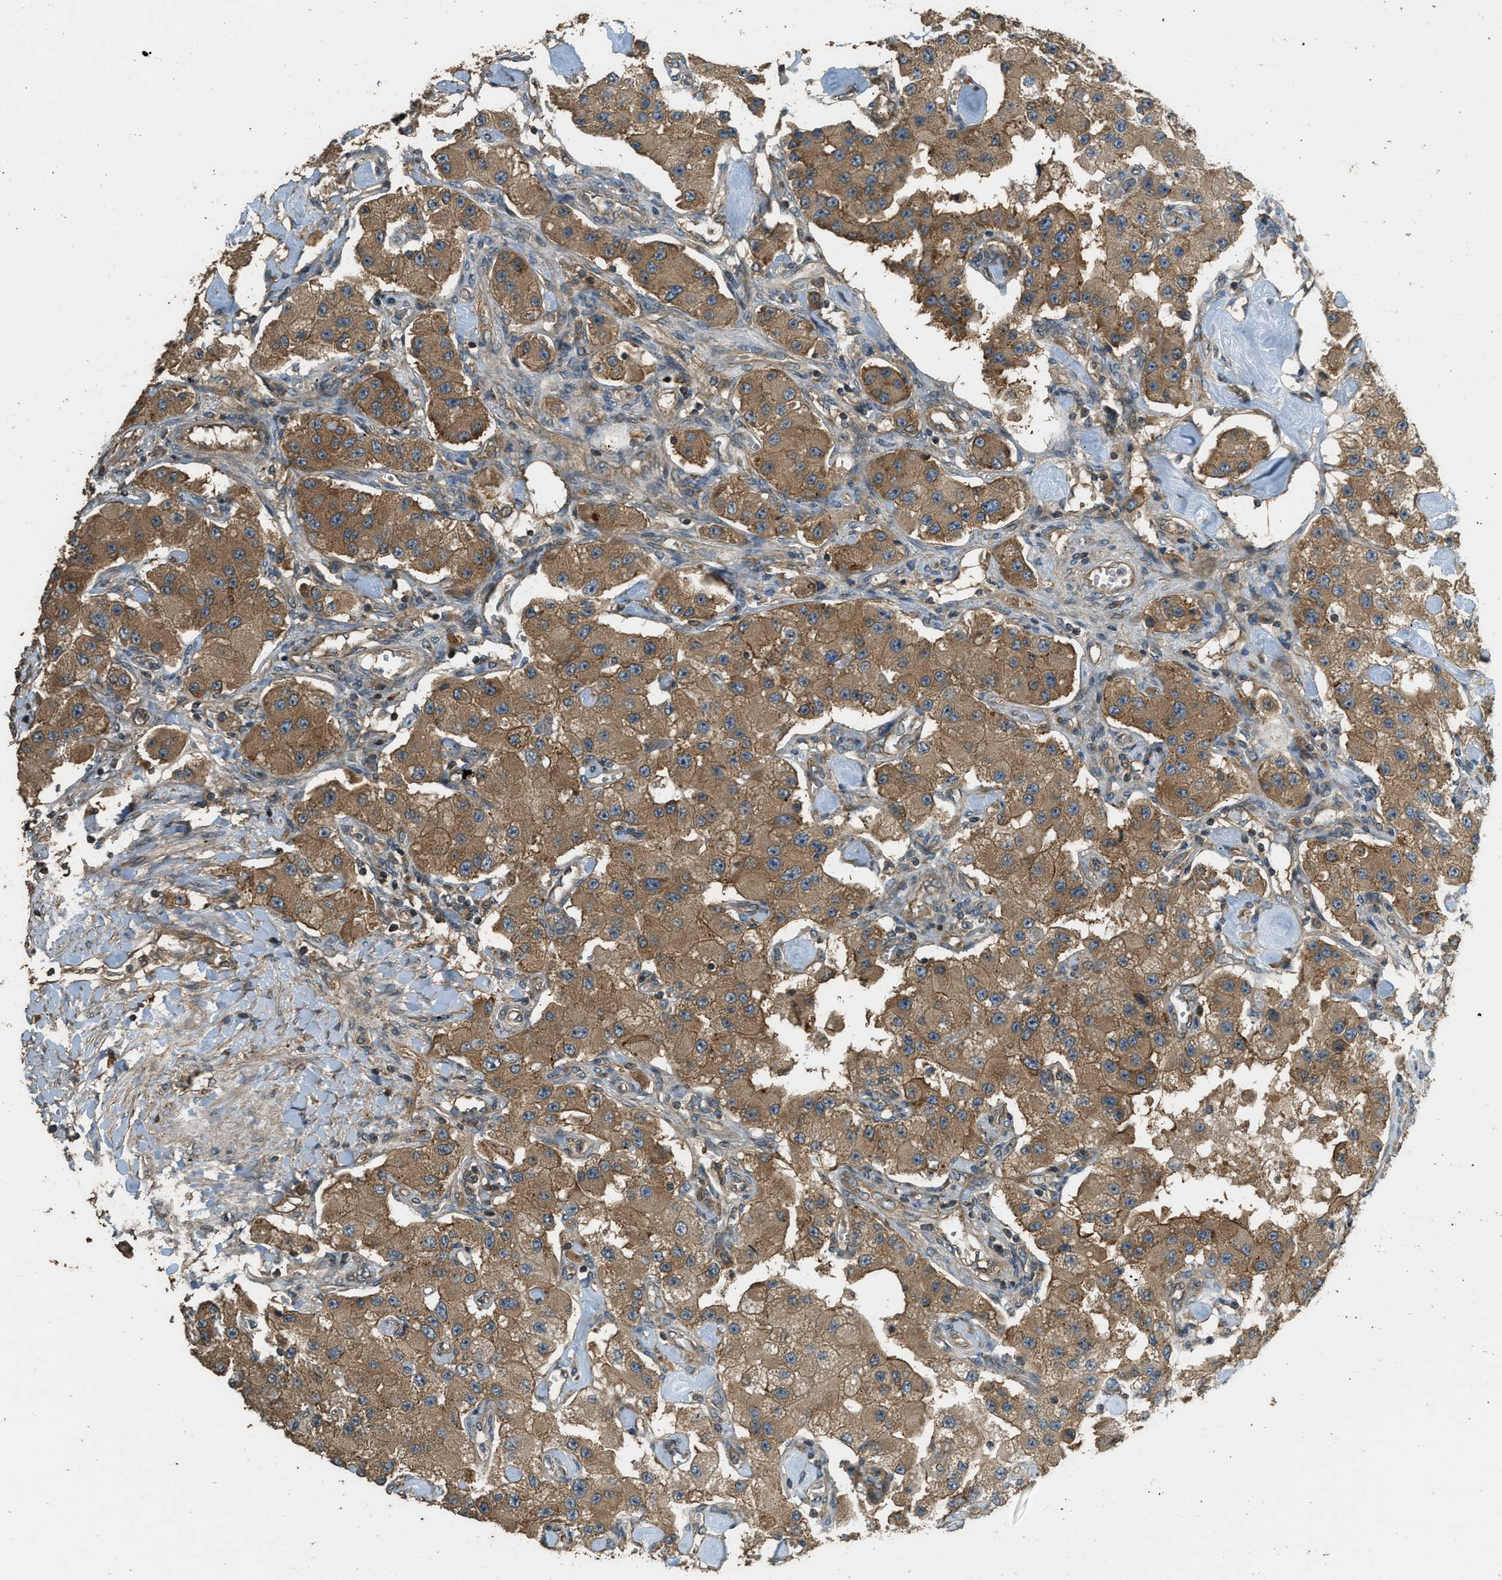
{"staining": {"intensity": "moderate", "quantity": ">75%", "location": "cytoplasmic/membranous"}, "tissue": "carcinoid", "cell_type": "Tumor cells", "image_type": "cancer", "snomed": [{"axis": "morphology", "description": "Carcinoid, malignant, NOS"}, {"axis": "topography", "description": "Pancreas"}], "caption": "Tumor cells show medium levels of moderate cytoplasmic/membranous staining in approximately >75% of cells in human carcinoid (malignant).", "gene": "MARS1", "patient": {"sex": "male", "age": 41}}